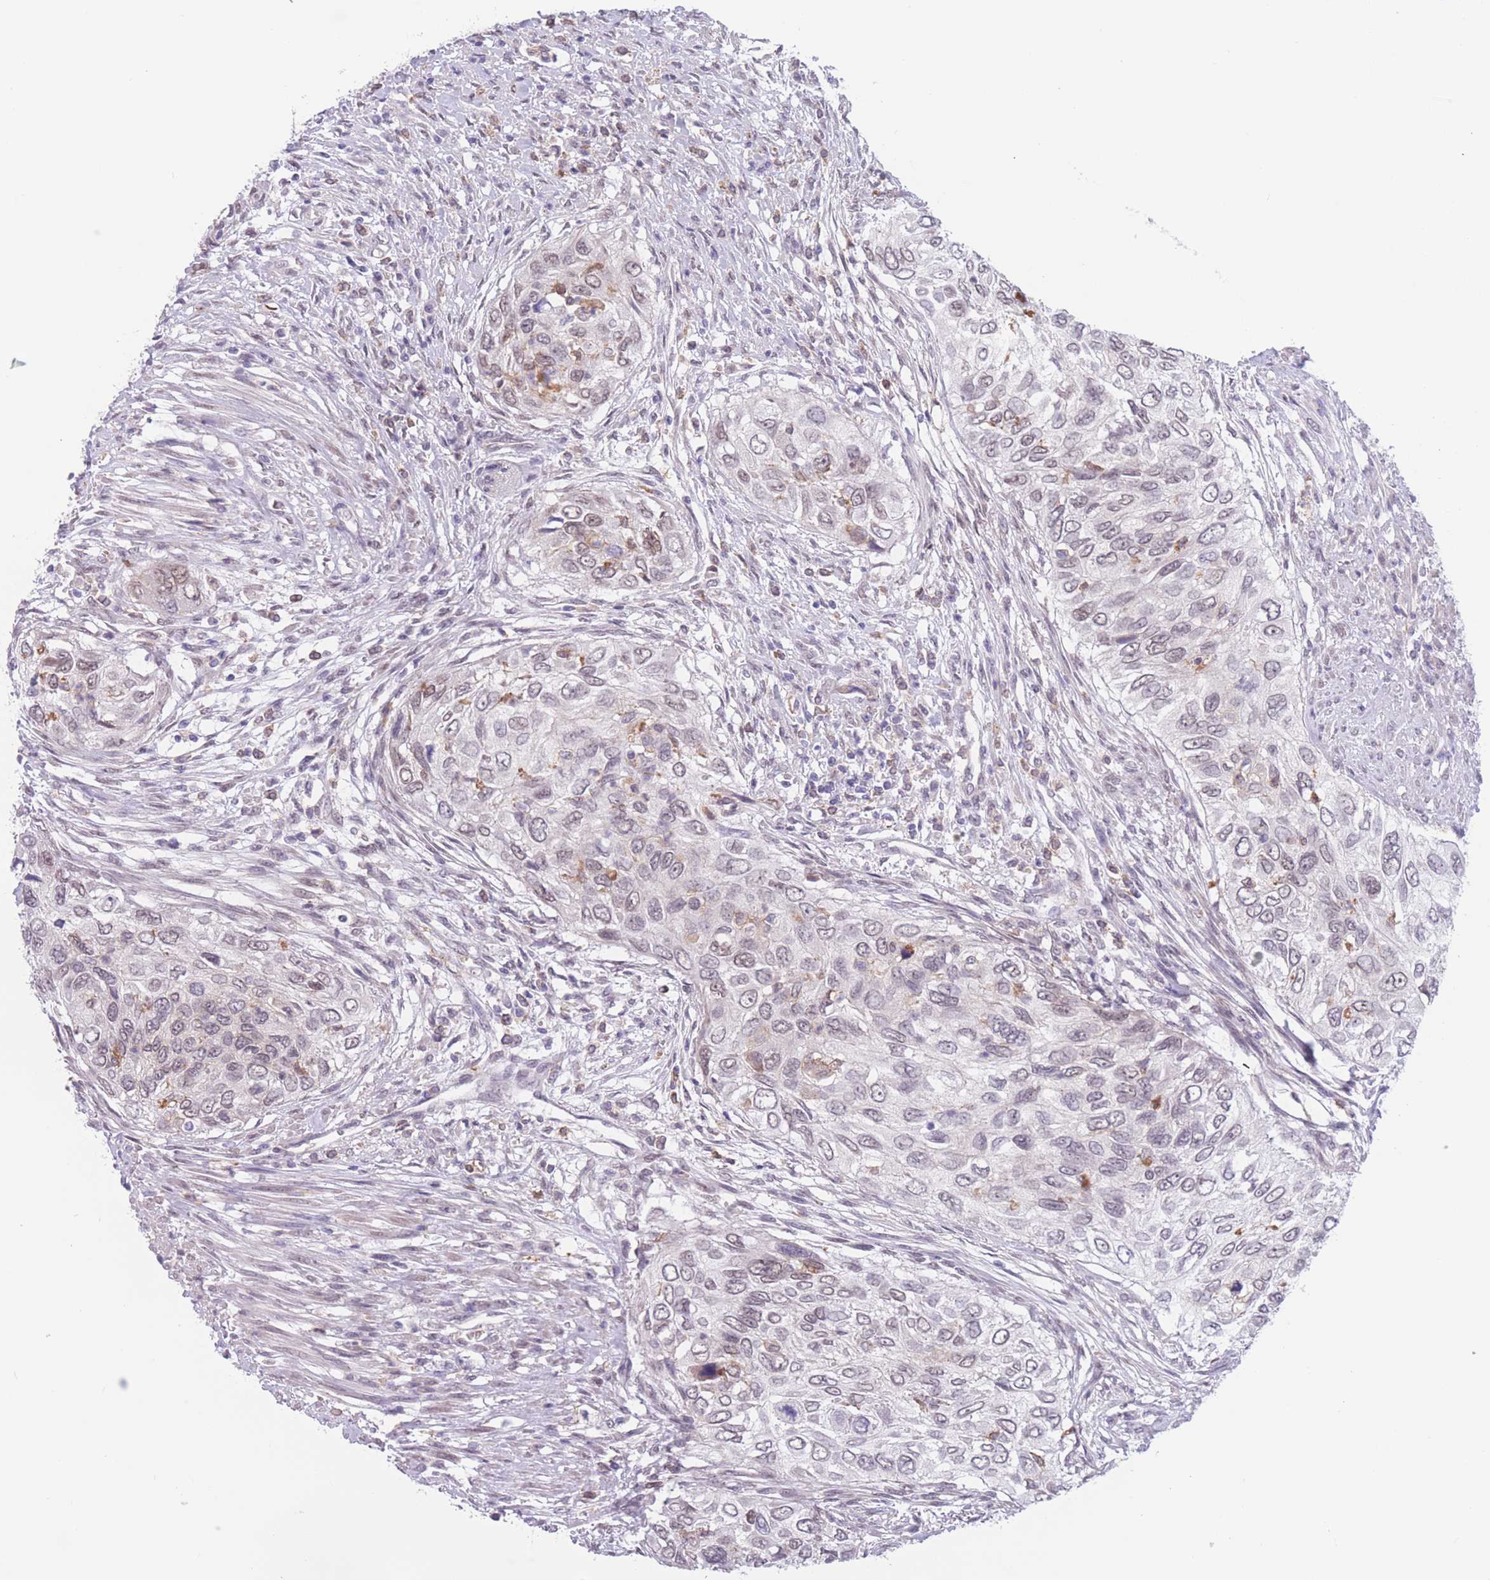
{"staining": {"intensity": "weak", "quantity": "<25%", "location": "nuclear"}, "tissue": "urothelial cancer", "cell_type": "Tumor cells", "image_type": "cancer", "snomed": [{"axis": "morphology", "description": "Urothelial carcinoma, High grade"}, {"axis": "topography", "description": "Urinary bladder"}], "caption": "This is an immunohistochemistry (IHC) micrograph of high-grade urothelial carcinoma. There is no expression in tumor cells.", "gene": "PODXL", "patient": {"sex": "female", "age": 60}}